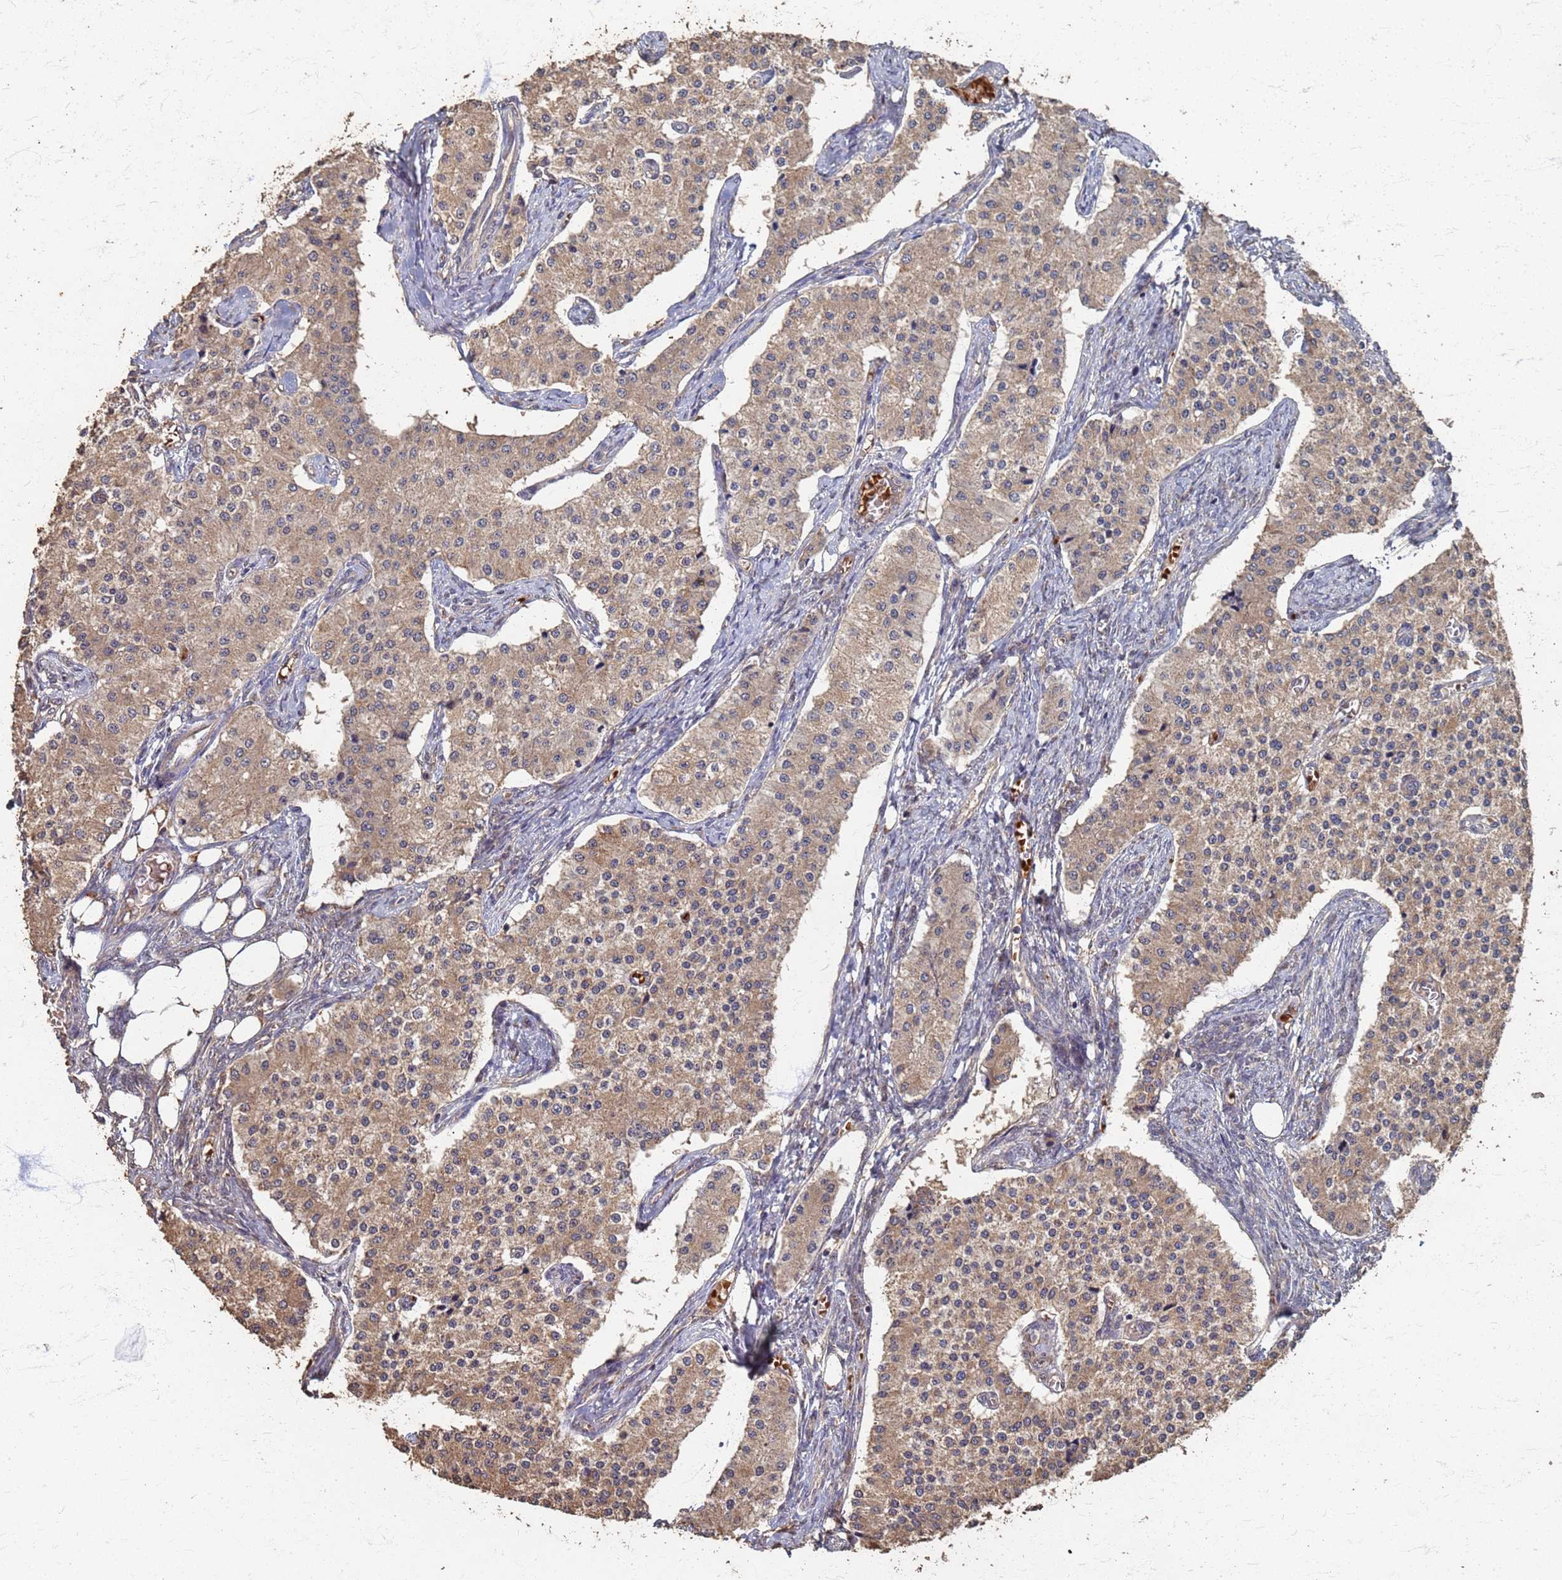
{"staining": {"intensity": "moderate", "quantity": ">75%", "location": "cytoplasmic/membranous"}, "tissue": "carcinoid", "cell_type": "Tumor cells", "image_type": "cancer", "snomed": [{"axis": "morphology", "description": "Carcinoid, malignant, NOS"}, {"axis": "topography", "description": "Colon"}], "caption": "Human carcinoid stained with a protein marker reveals moderate staining in tumor cells.", "gene": "DPH5", "patient": {"sex": "female", "age": 52}}